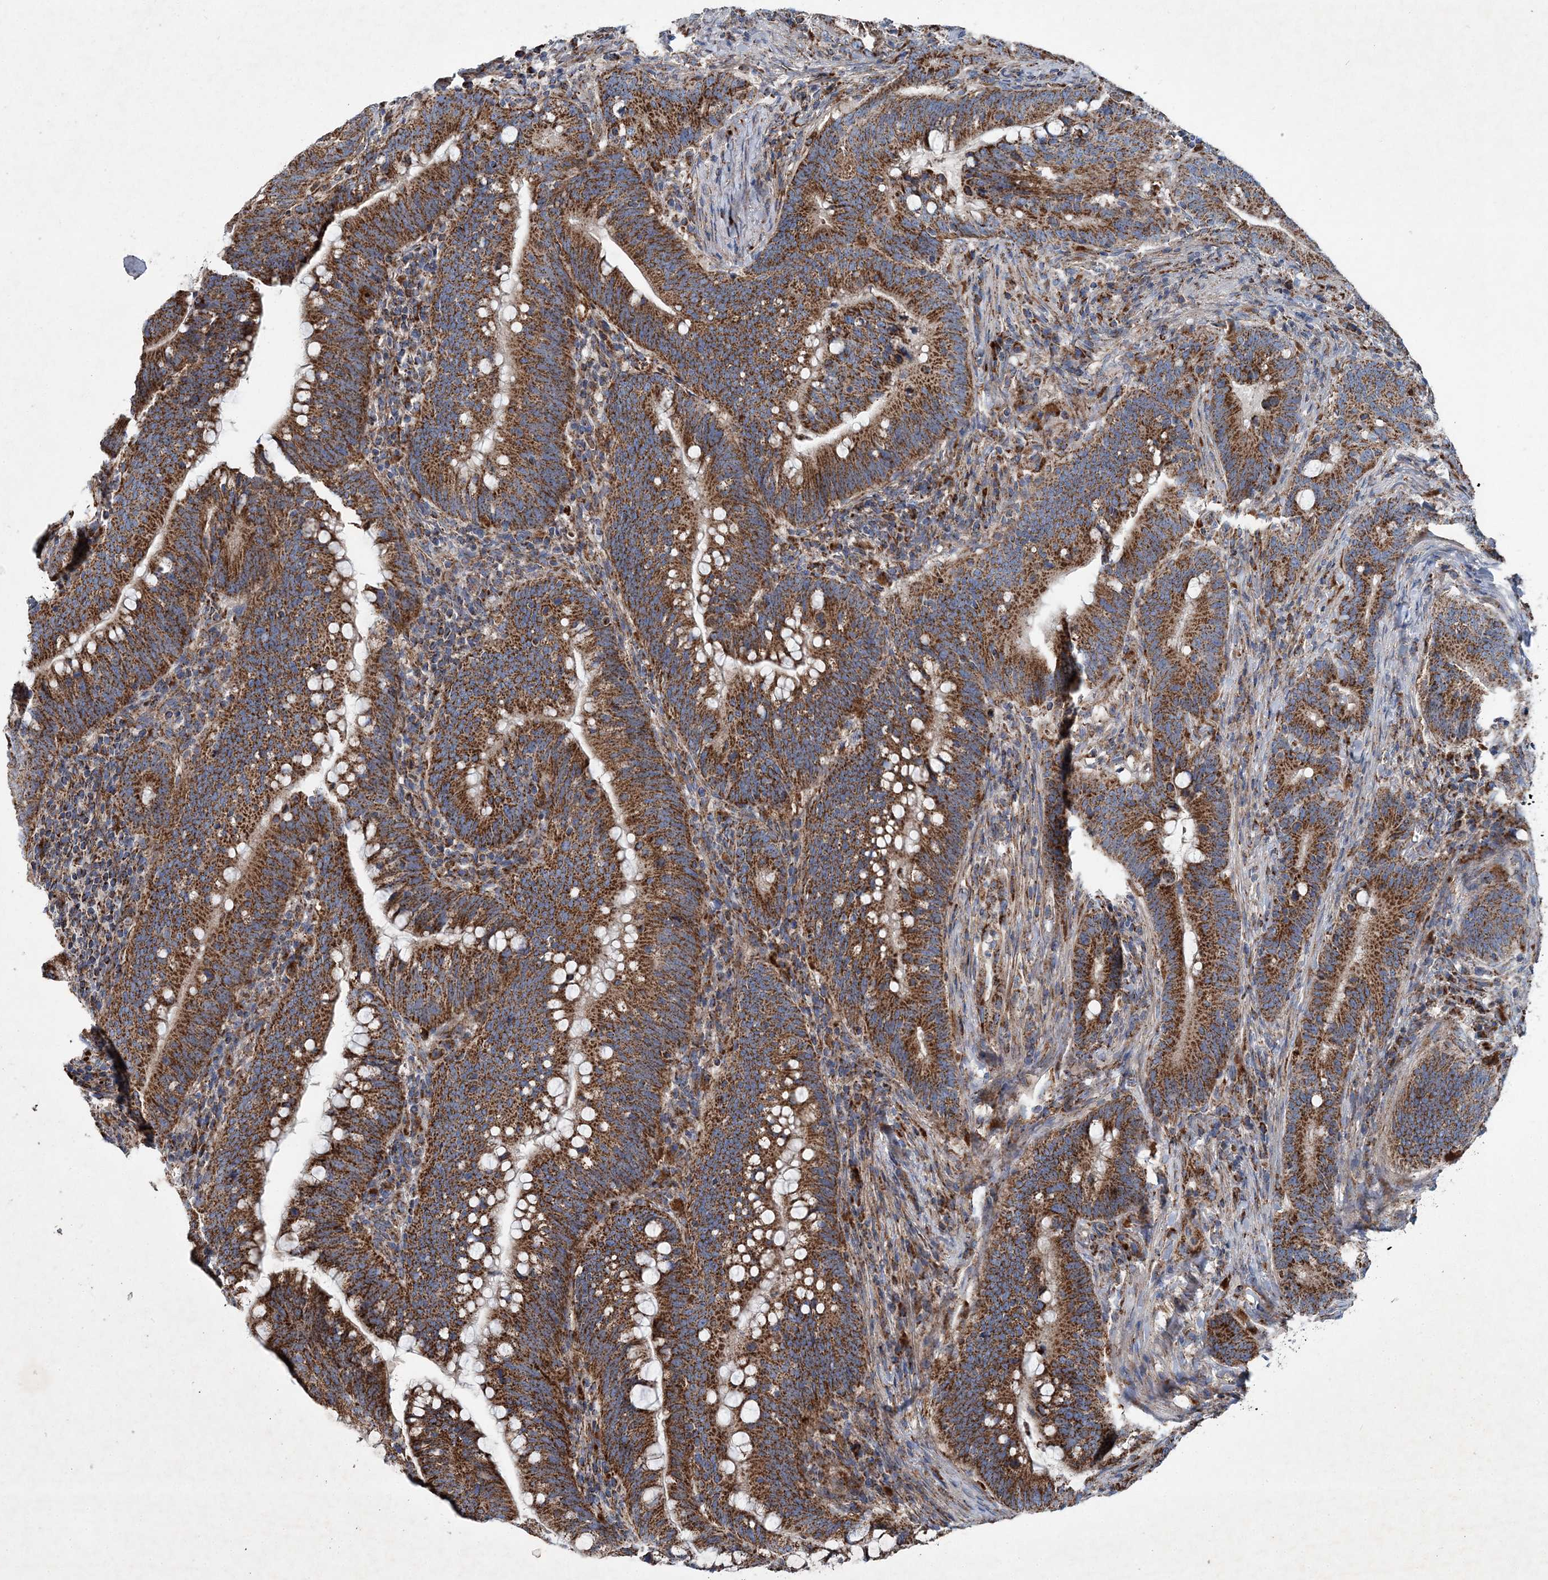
{"staining": {"intensity": "strong", "quantity": ">75%", "location": "cytoplasmic/membranous"}, "tissue": "colorectal cancer", "cell_type": "Tumor cells", "image_type": "cancer", "snomed": [{"axis": "morphology", "description": "Adenocarcinoma, NOS"}, {"axis": "topography", "description": "Colon"}], "caption": "Immunohistochemistry (IHC) (DAB (3,3'-diaminobenzidine)) staining of adenocarcinoma (colorectal) demonstrates strong cytoplasmic/membranous protein positivity in about >75% of tumor cells.", "gene": "SPAG16", "patient": {"sex": "female", "age": 66}}